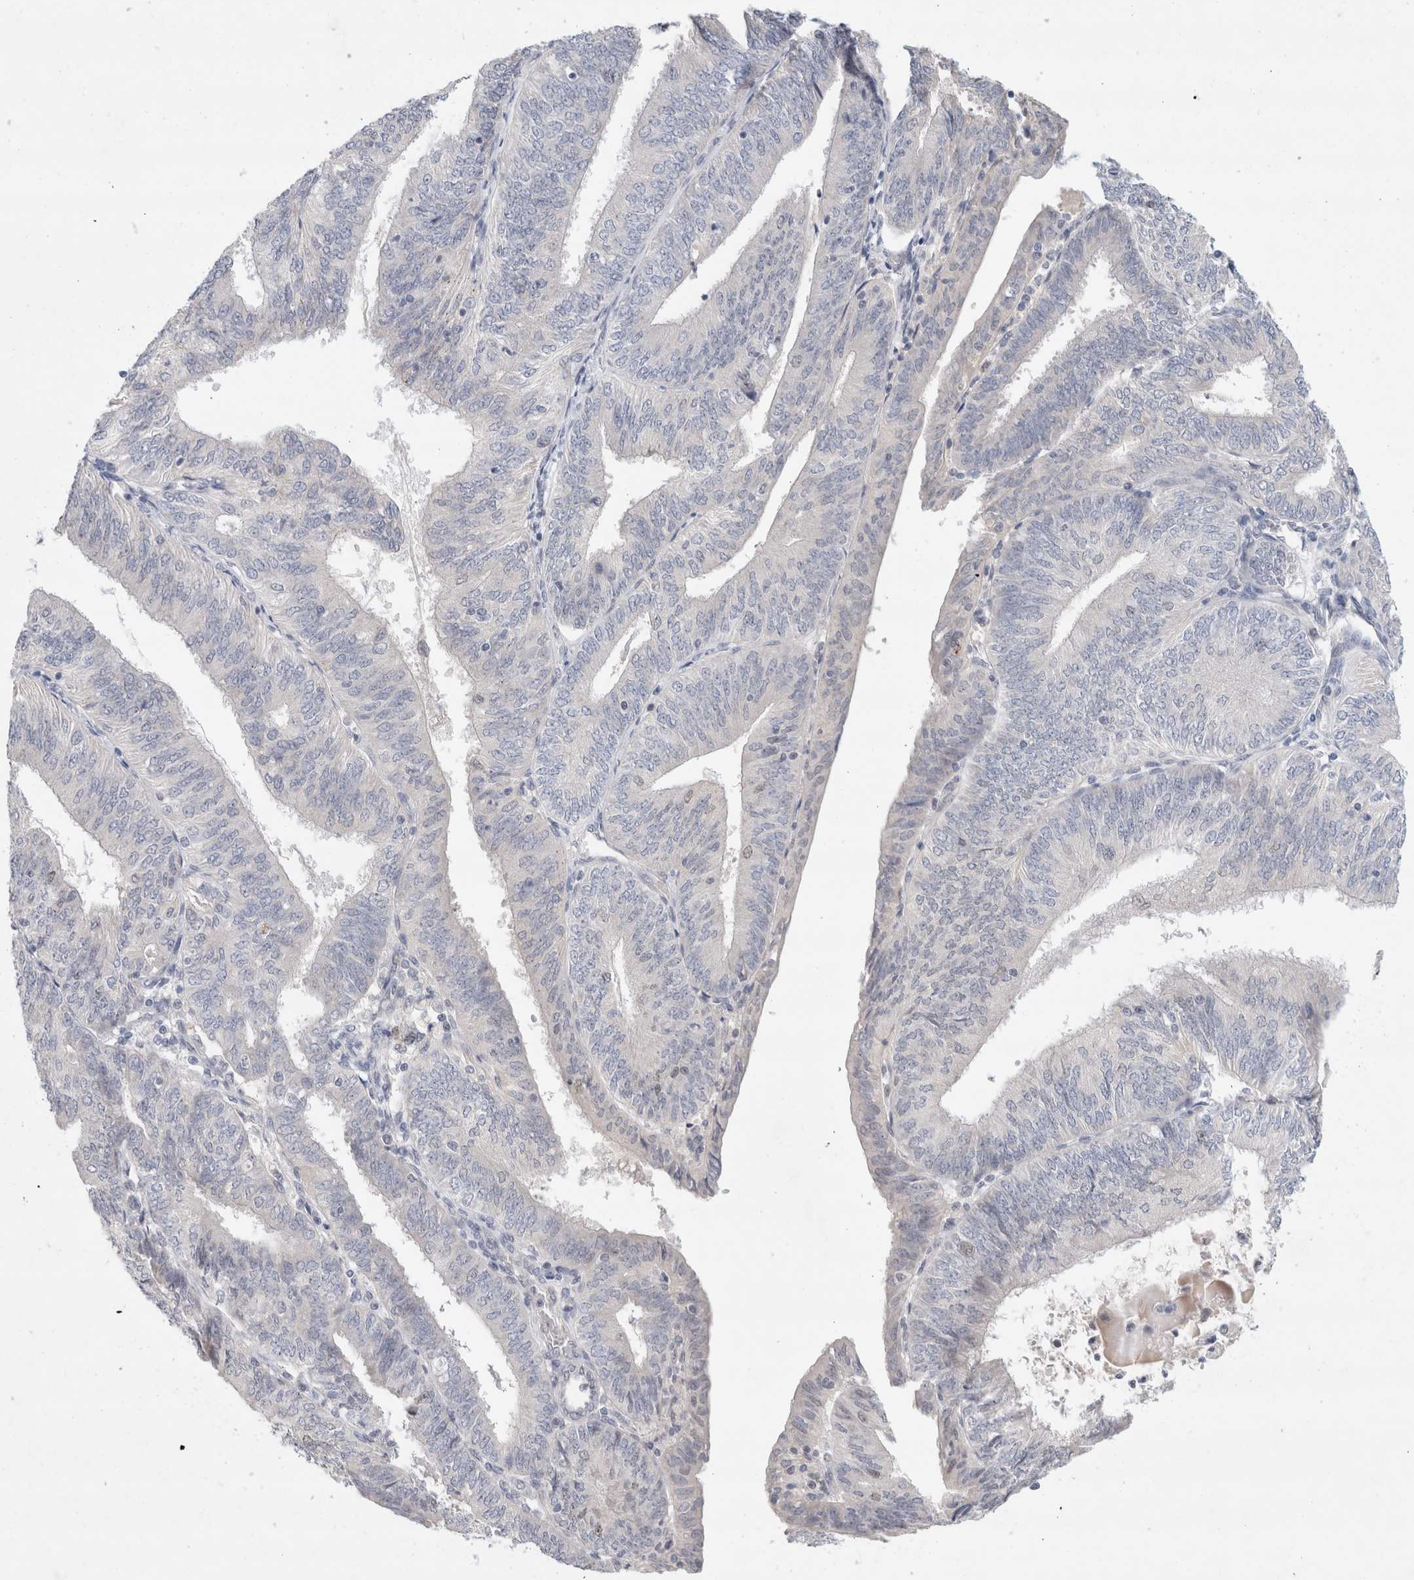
{"staining": {"intensity": "negative", "quantity": "none", "location": "none"}, "tissue": "endometrial cancer", "cell_type": "Tumor cells", "image_type": "cancer", "snomed": [{"axis": "morphology", "description": "Adenocarcinoma, NOS"}, {"axis": "topography", "description": "Endometrium"}], "caption": "A photomicrograph of endometrial cancer (adenocarcinoma) stained for a protein displays no brown staining in tumor cells. (Stains: DAB immunohistochemistry with hematoxylin counter stain, Microscopy: brightfield microscopy at high magnification).", "gene": "KNL1", "patient": {"sex": "female", "age": 58}}